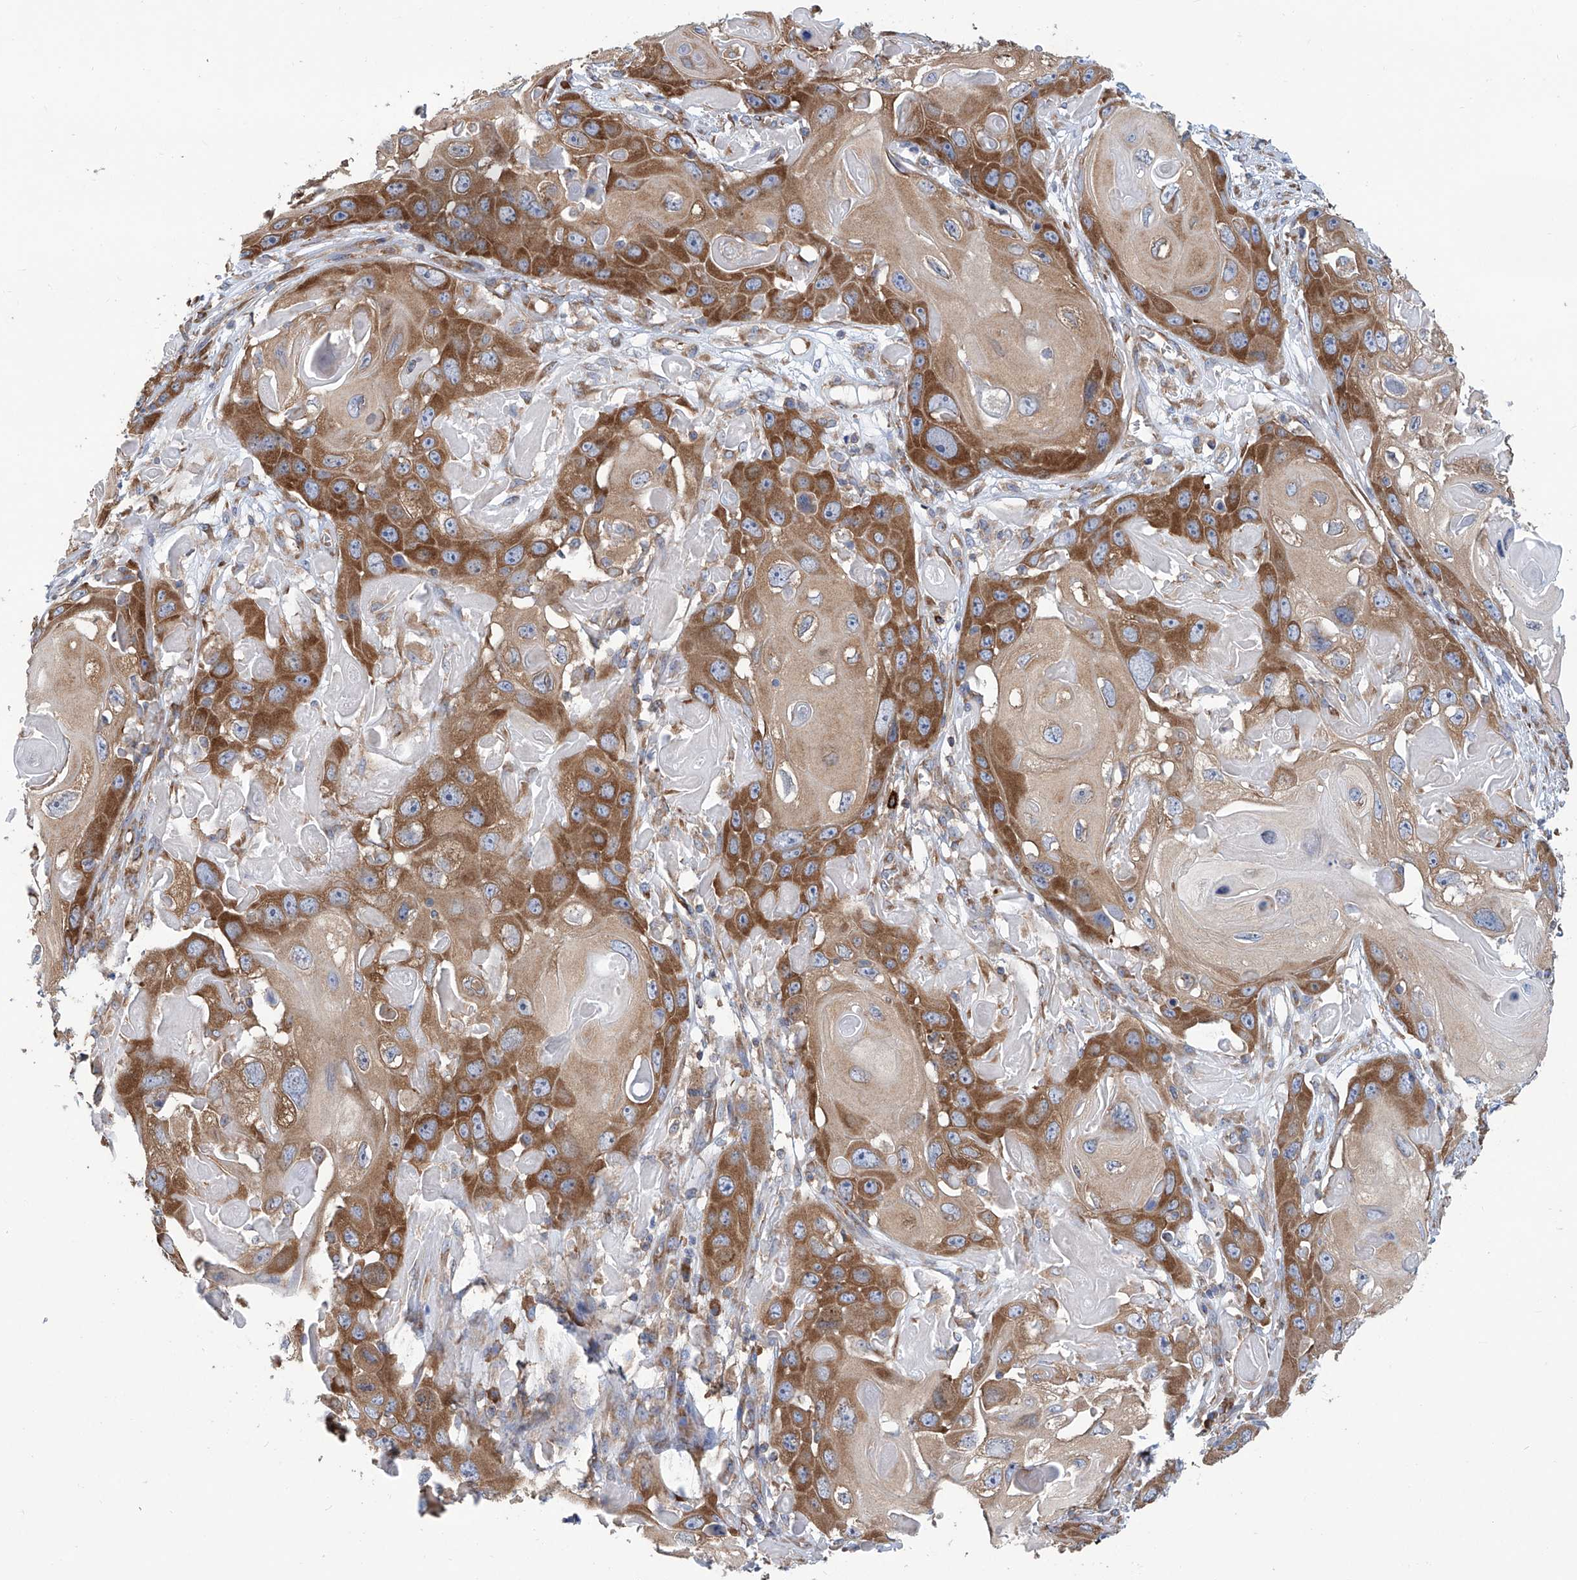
{"staining": {"intensity": "moderate", "quantity": ">75%", "location": "cytoplasmic/membranous"}, "tissue": "skin cancer", "cell_type": "Tumor cells", "image_type": "cancer", "snomed": [{"axis": "morphology", "description": "Squamous cell carcinoma, NOS"}, {"axis": "topography", "description": "Skin"}], "caption": "Skin cancer stained with DAB immunohistochemistry displays medium levels of moderate cytoplasmic/membranous positivity in approximately >75% of tumor cells. (Stains: DAB in brown, nuclei in blue, Microscopy: brightfield microscopy at high magnification).", "gene": "SENP2", "patient": {"sex": "male", "age": 55}}